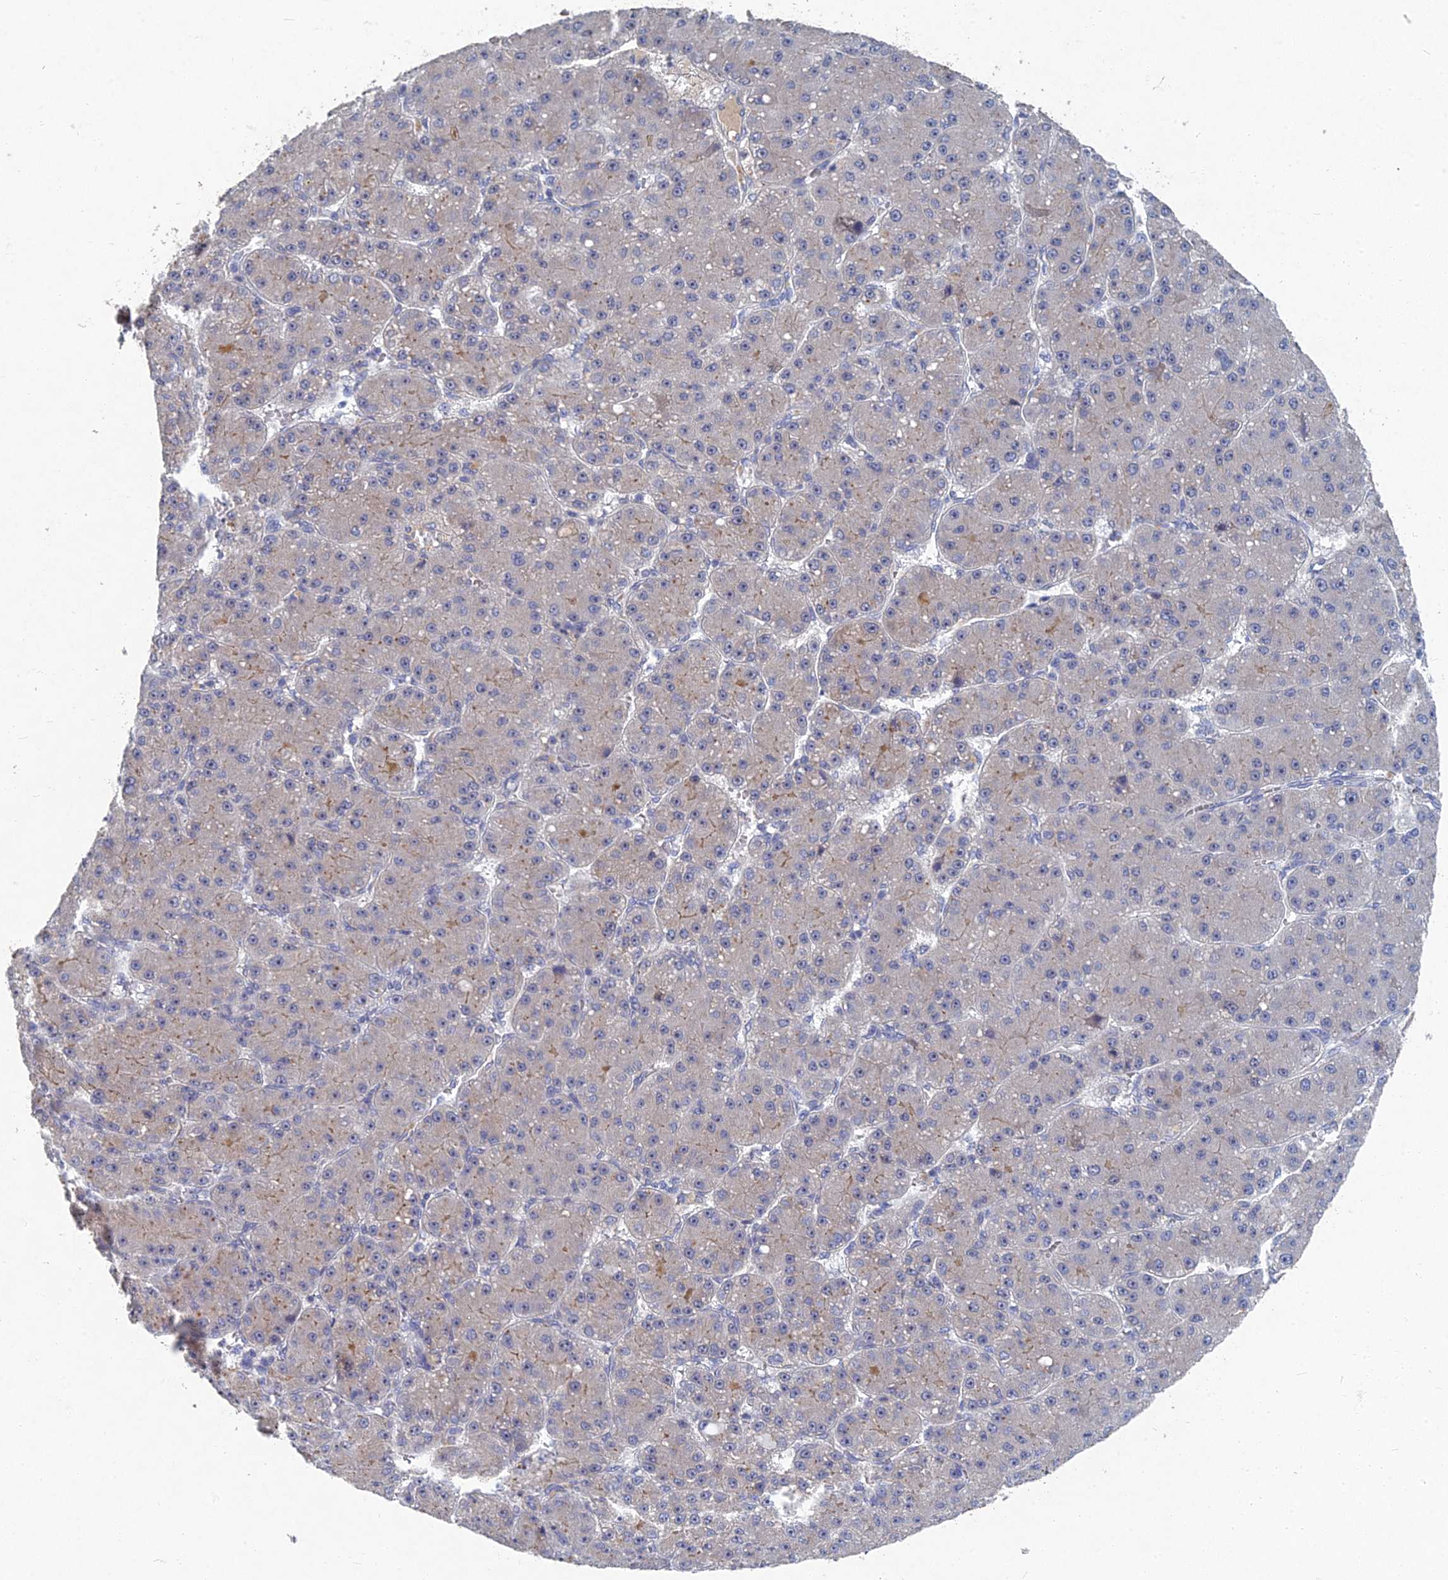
{"staining": {"intensity": "moderate", "quantity": "<25%", "location": "cytoplasmic/membranous"}, "tissue": "liver cancer", "cell_type": "Tumor cells", "image_type": "cancer", "snomed": [{"axis": "morphology", "description": "Carcinoma, Hepatocellular, NOS"}, {"axis": "topography", "description": "Liver"}], "caption": "Liver hepatocellular carcinoma was stained to show a protein in brown. There is low levels of moderate cytoplasmic/membranous positivity in about <25% of tumor cells.", "gene": "GNA15", "patient": {"sex": "male", "age": 67}}